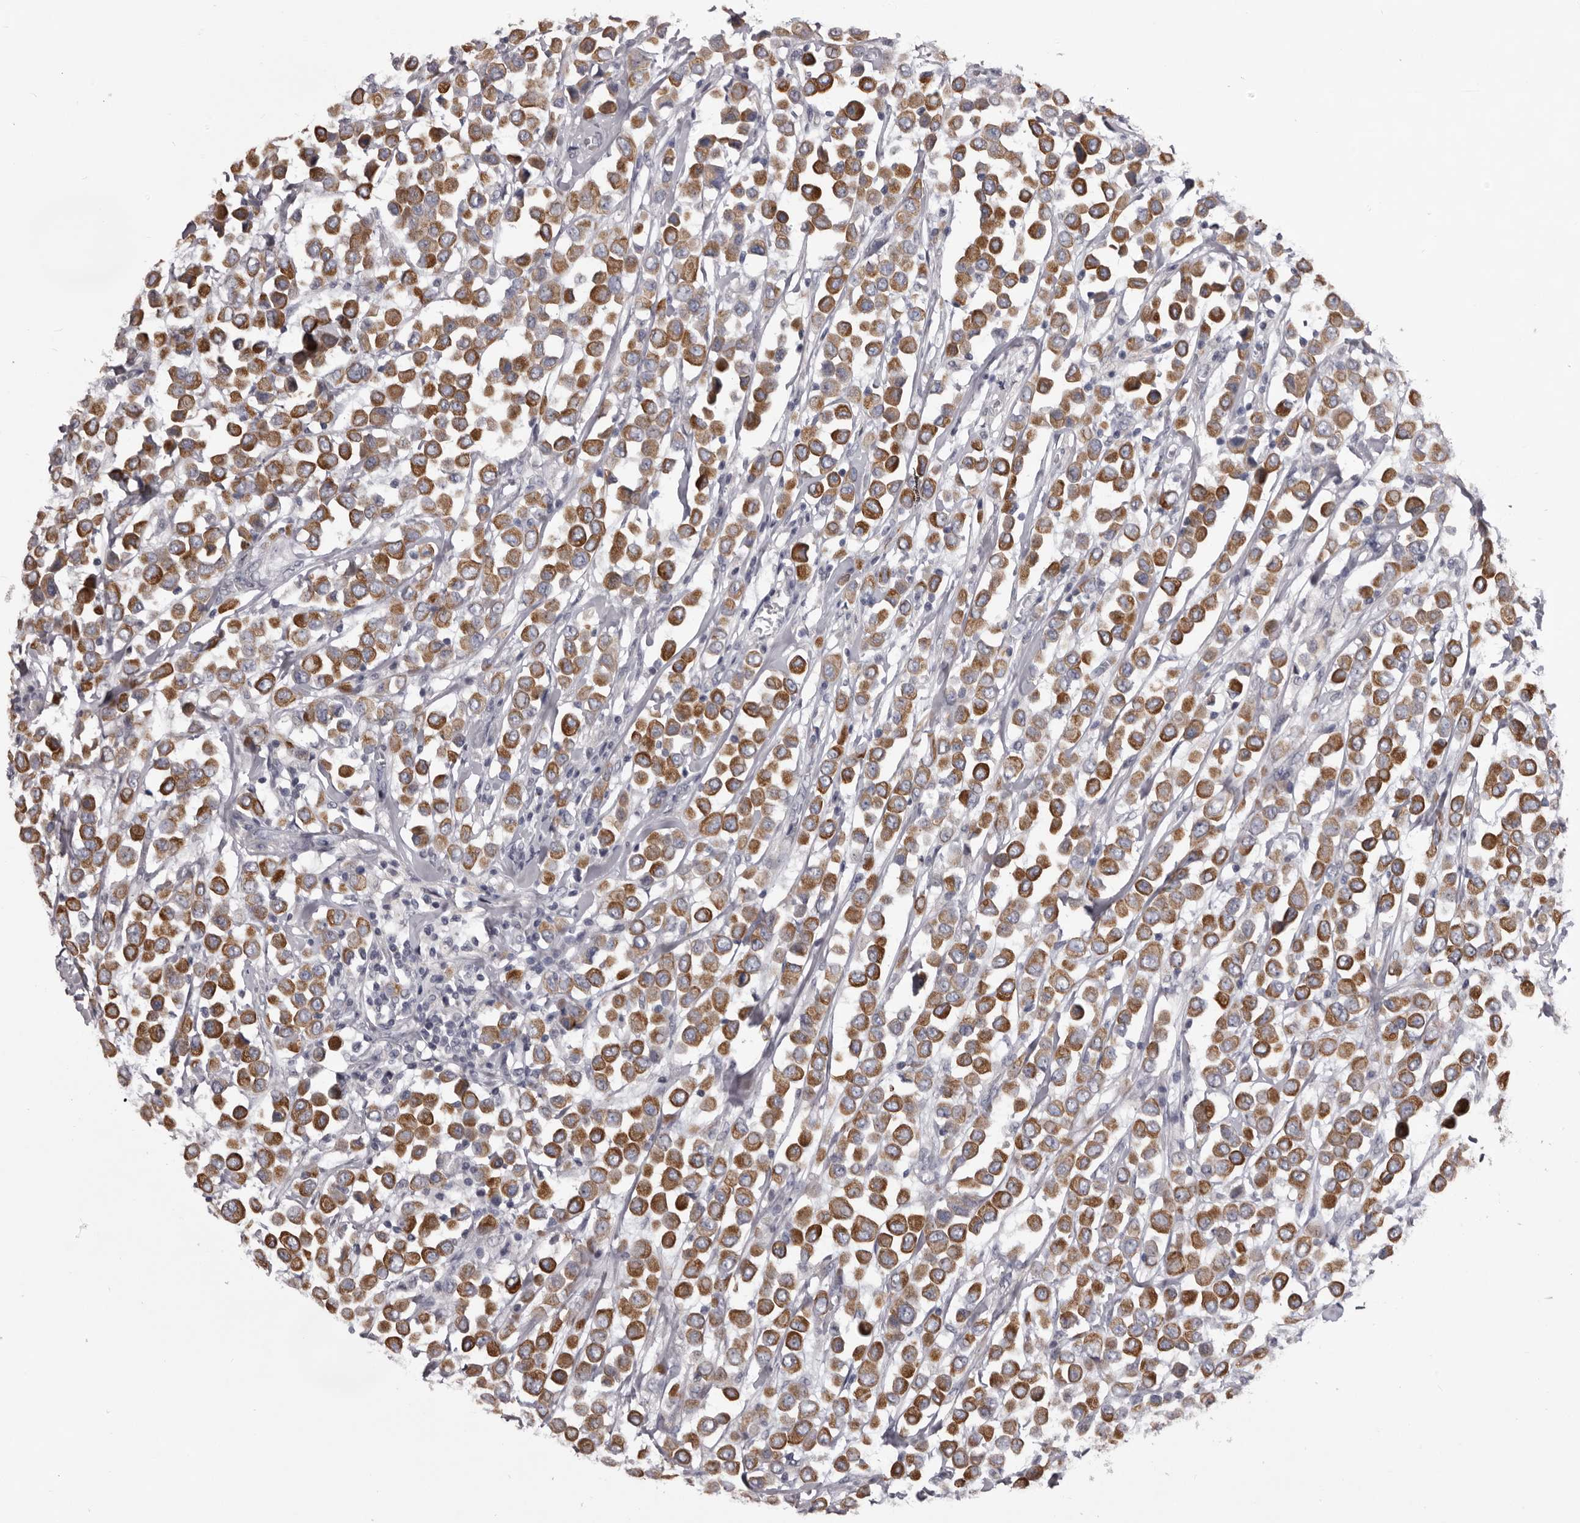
{"staining": {"intensity": "strong", "quantity": ">75%", "location": "cytoplasmic/membranous"}, "tissue": "breast cancer", "cell_type": "Tumor cells", "image_type": "cancer", "snomed": [{"axis": "morphology", "description": "Duct carcinoma"}, {"axis": "topography", "description": "Breast"}], "caption": "This is an image of IHC staining of invasive ductal carcinoma (breast), which shows strong staining in the cytoplasmic/membranous of tumor cells.", "gene": "LPAR6", "patient": {"sex": "female", "age": 61}}